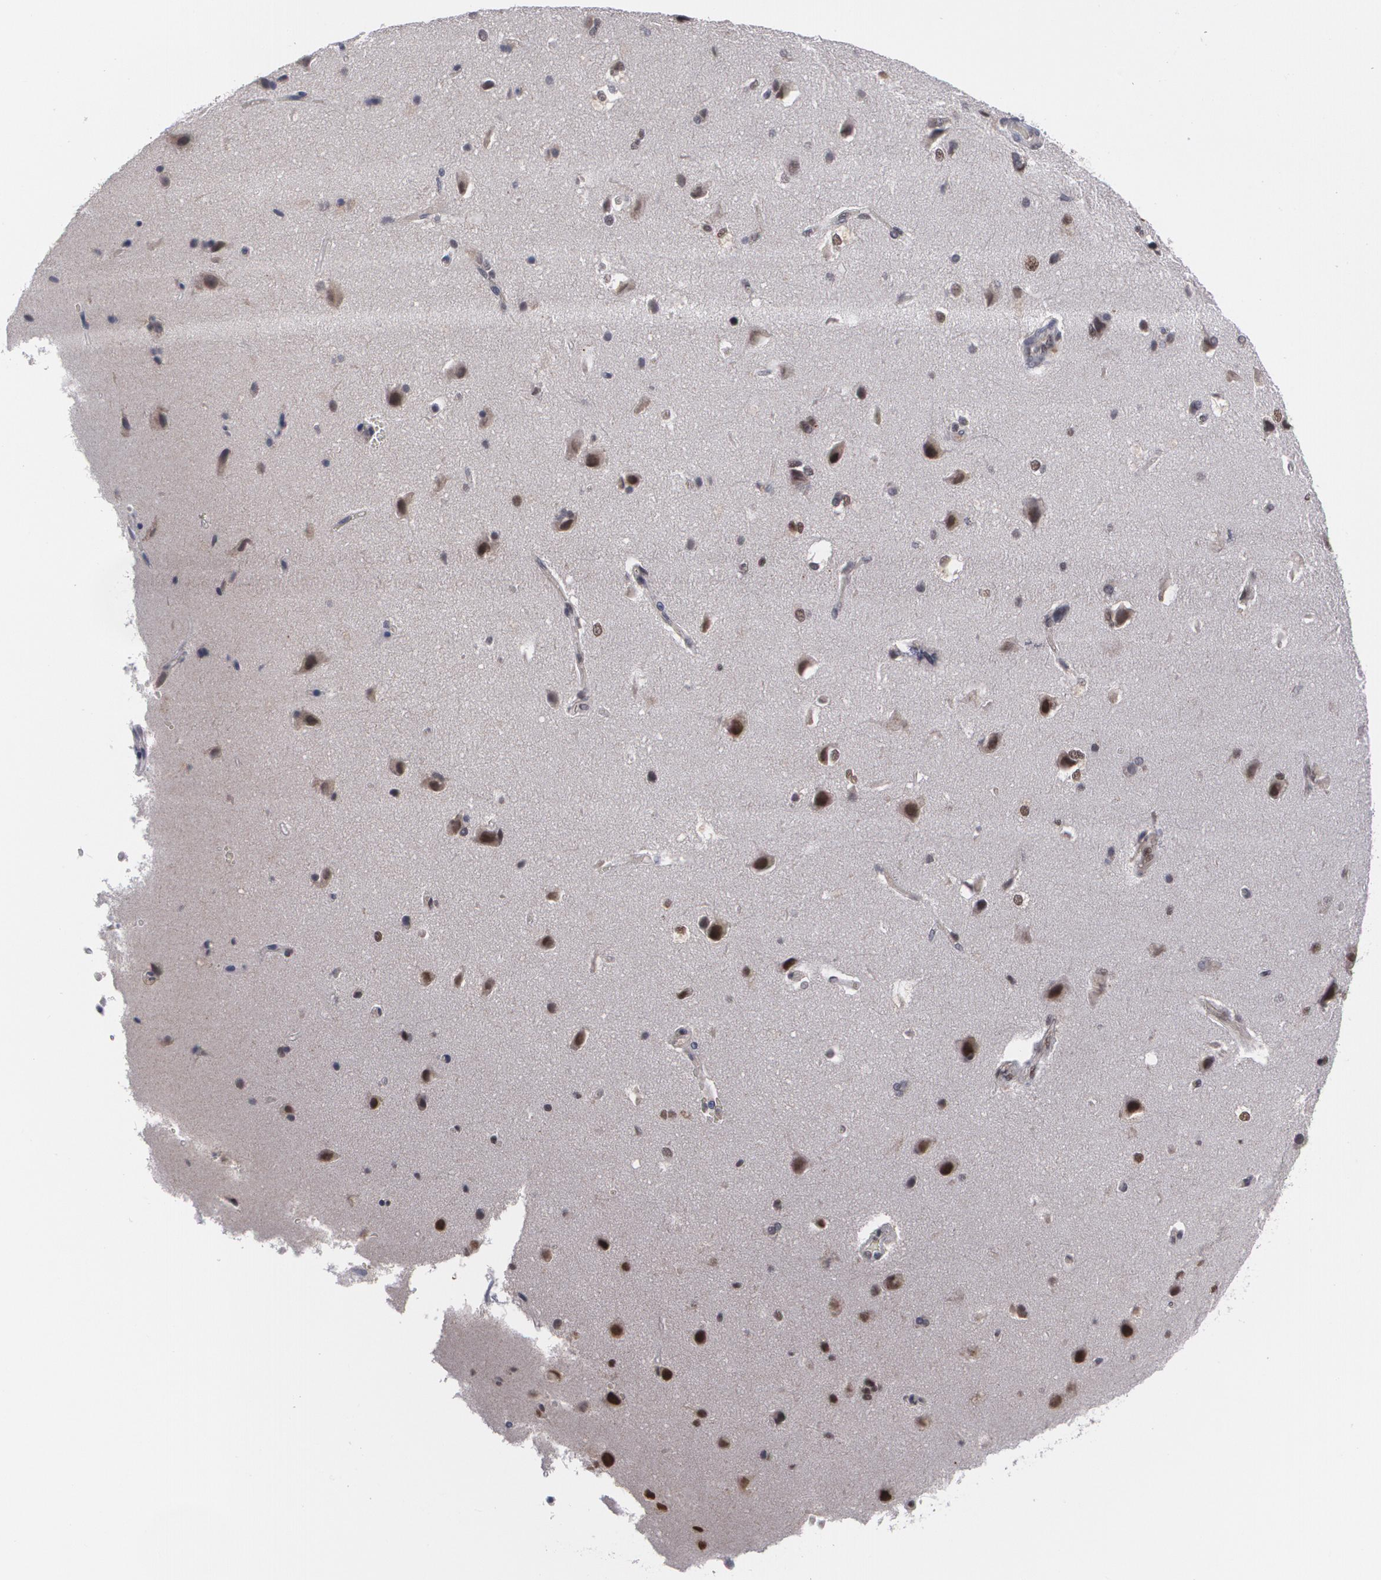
{"staining": {"intensity": "weak", "quantity": ">75%", "location": "cytoplasmic/membranous"}, "tissue": "cerebral cortex", "cell_type": "Endothelial cells", "image_type": "normal", "snomed": [{"axis": "morphology", "description": "Normal tissue, NOS"}, {"axis": "topography", "description": "Cerebral cortex"}], "caption": "The histopathology image demonstrates staining of unremarkable cerebral cortex, revealing weak cytoplasmic/membranous protein positivity (brown color) within endothelial cells.", "gene": "INTS6L", "patient": {"sex": "female", "age": 45}}